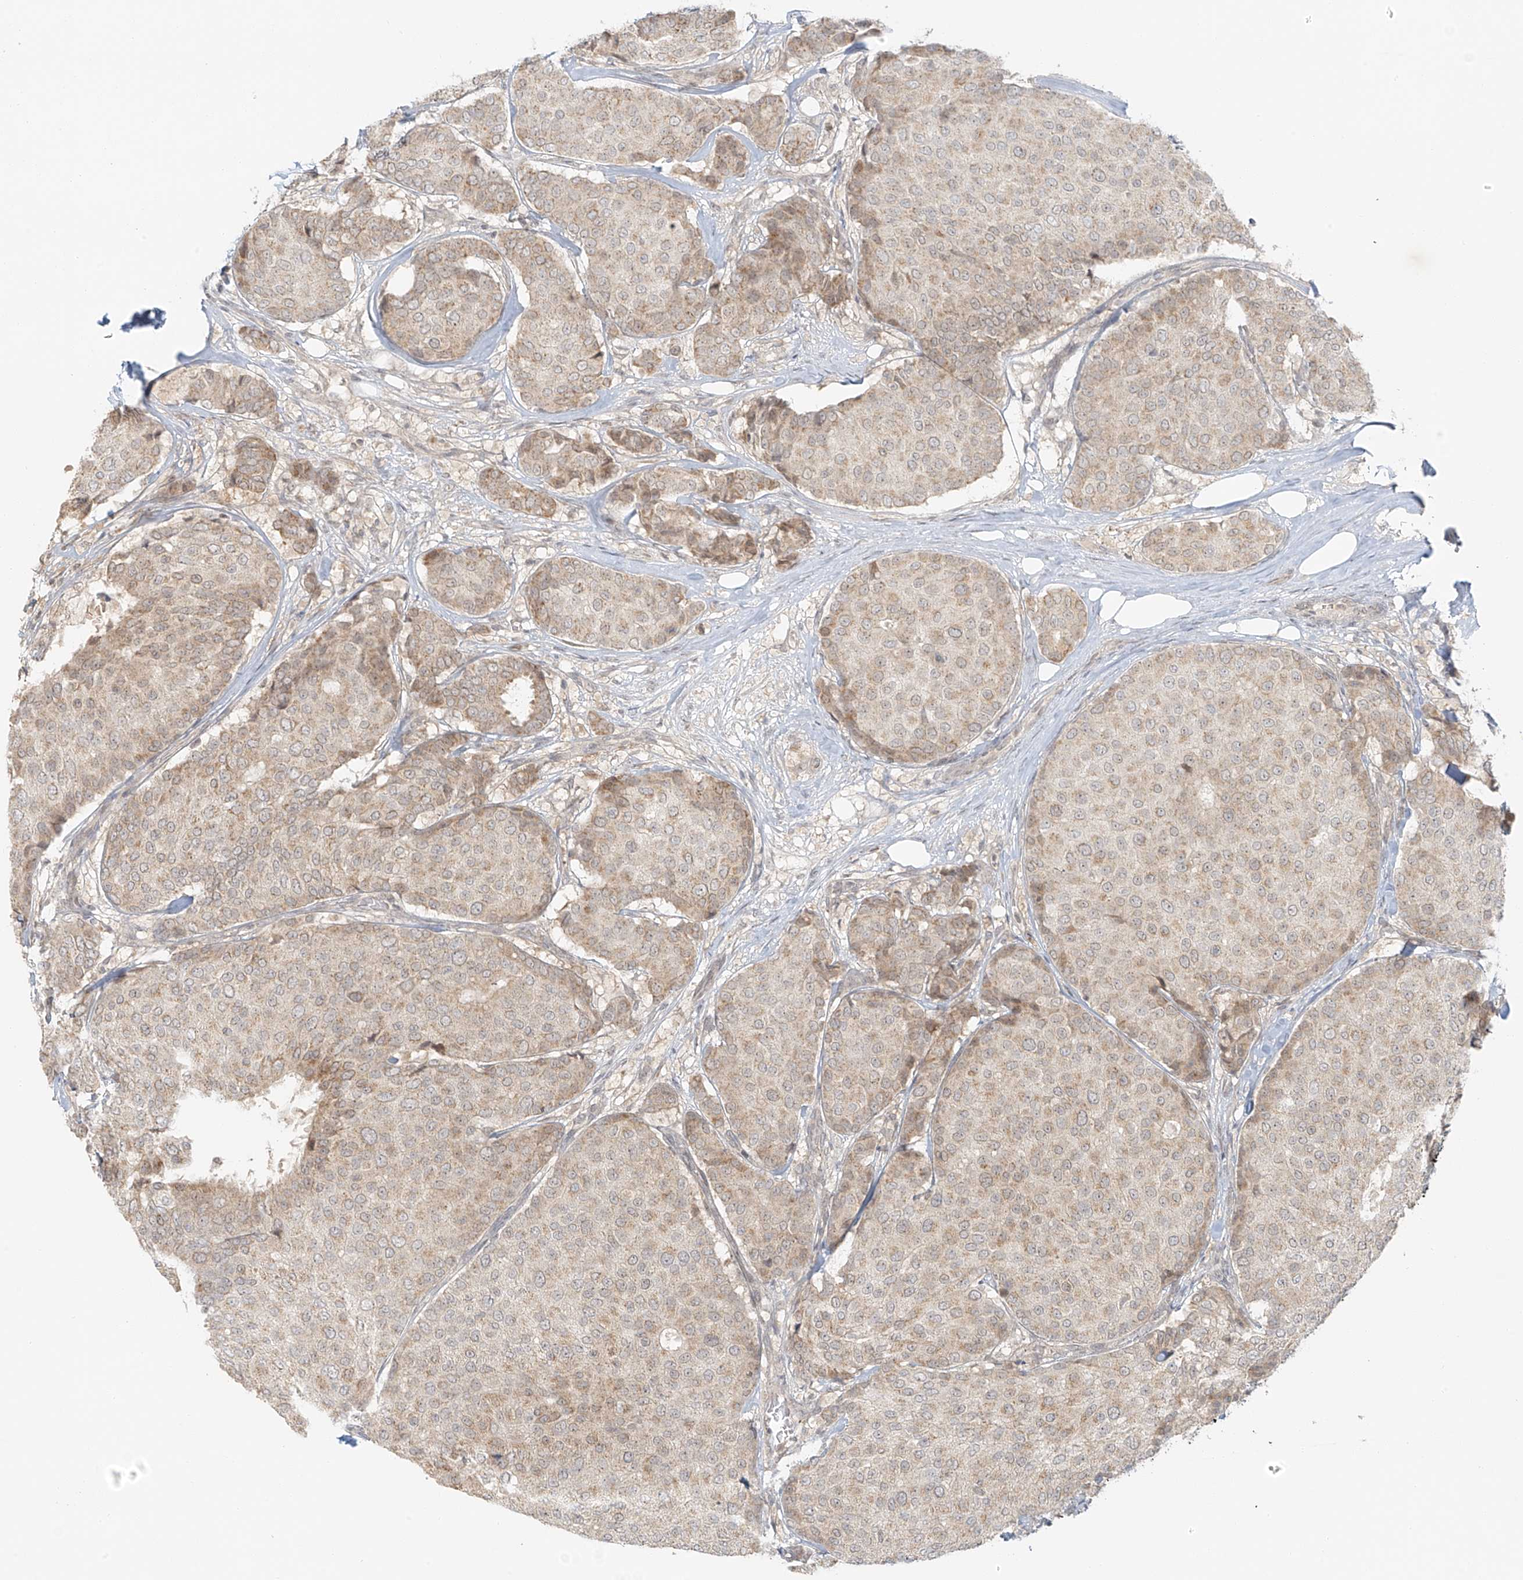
{"staining": {"intensity": "weak", "quantity": ">75%", "location": "cytoplasmic/membranous"}, "tissue": "breast cancer", "cell_type": "Tumor cells", "image_type": "cancer", "snomed": [{"axis": "morphology", "description": "Duct carcinoma"}, {"axis": "topography", "description": "Breast"}], "caption": "Protein staining of breast cancer (infiltrating ductal carcinoma) tissue reveals weak cytoplasmic/membranous expression in about >75% of tumor cells. Immunohistochemistry stains the protein in brown and the nuclei are stained blue.", "gene": "MIPEP", "patient": {"sex": "female", "age": 75}}